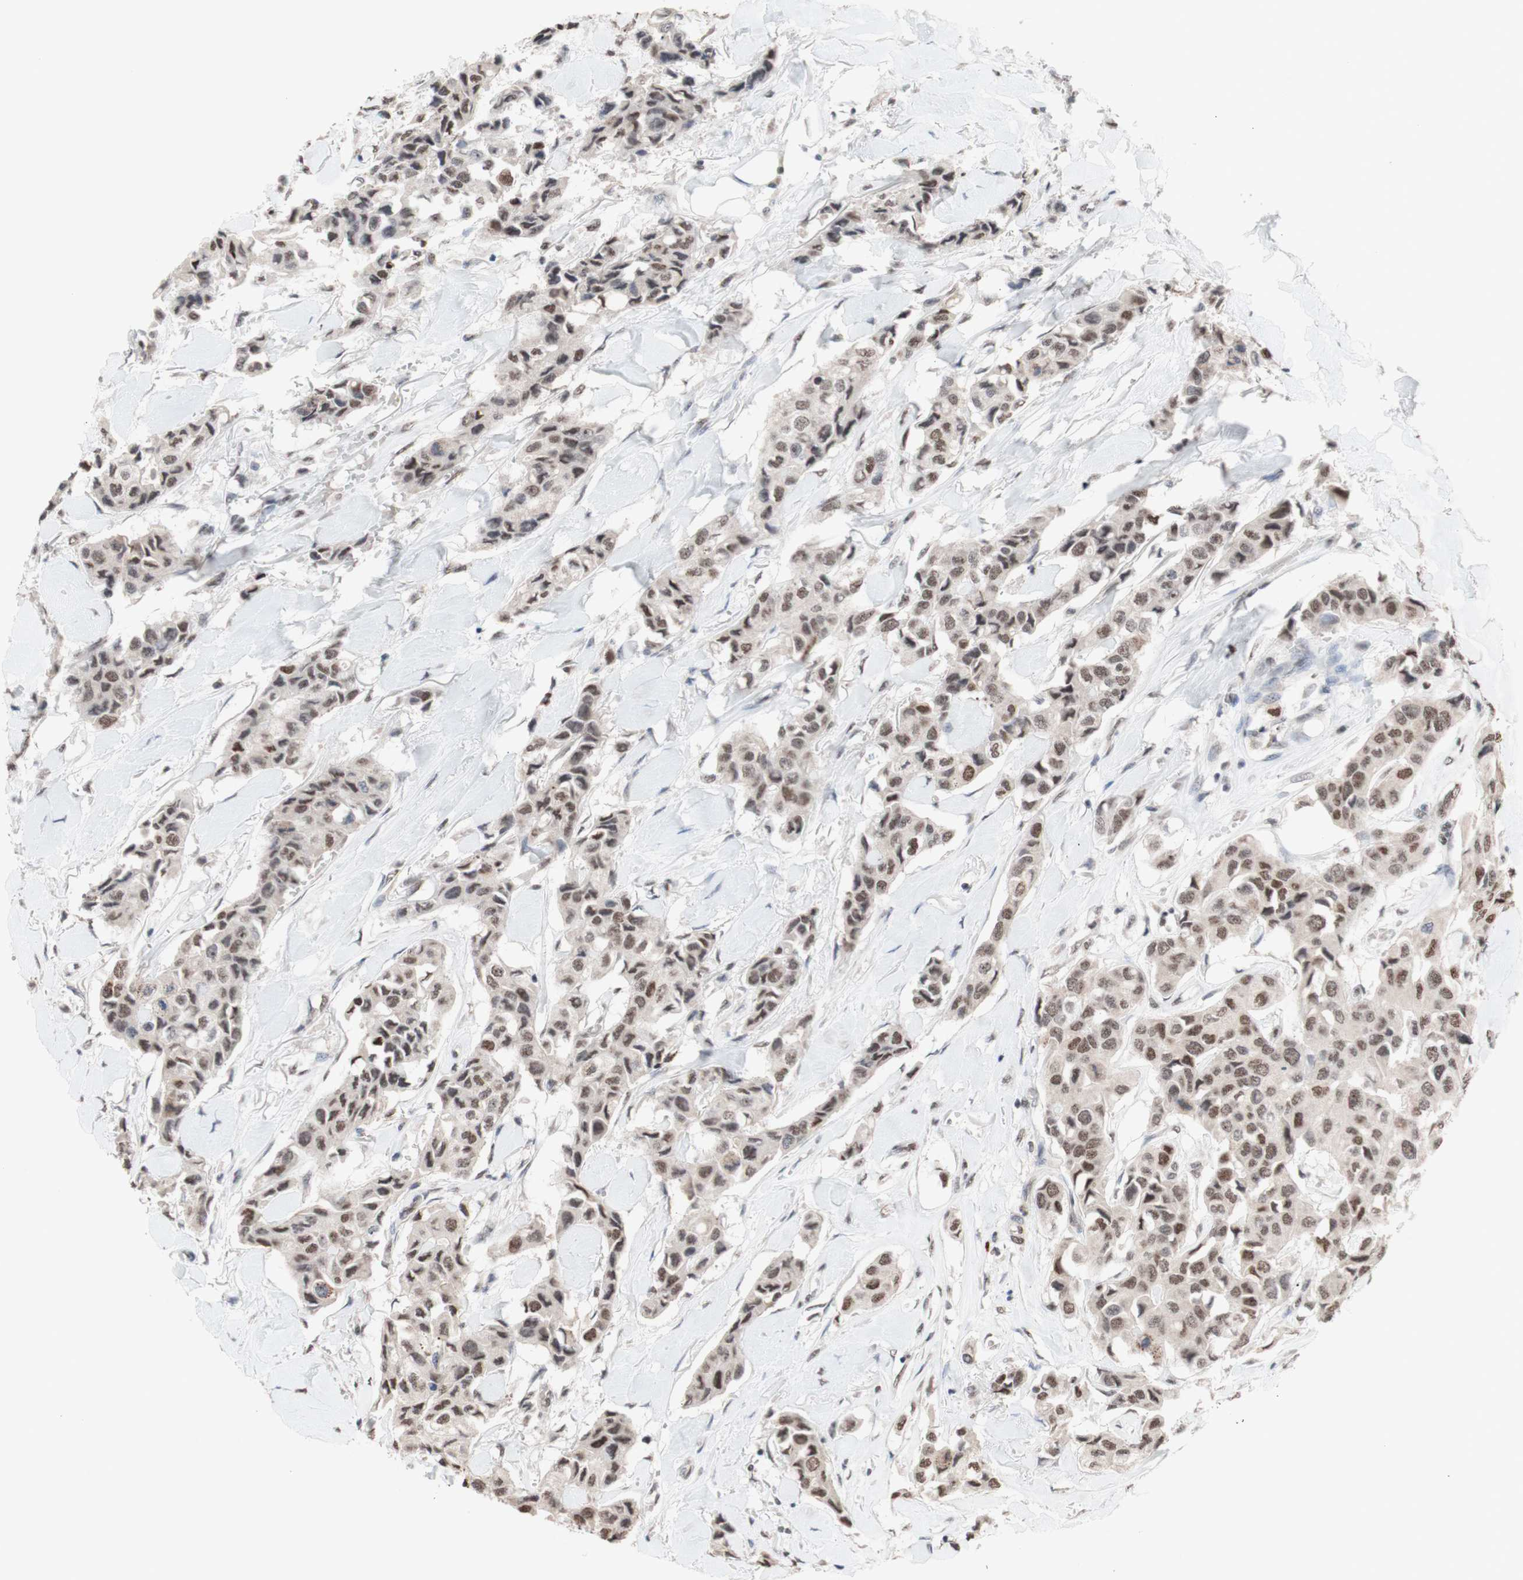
{"staining": {"intensity": "moderate", "quantity": ">75%", "location": "nuclear"}, "tissue": "breast cancer", "cell_type": "Tumor cells", "image_type": "cancer", "snomed": [{"axis": "morphology", "description": "Duct carcinoma"}, {"axis": "topography", "description": "Breast"}], "caption": "Human breast infiltrating ductal carcinoma stained with a brown dye reveals moderate nuclear positive positivity in approximately >75% of tumor cells.", "gene": "SFPQ", "patient": {"sex": "female", "age": 80}}